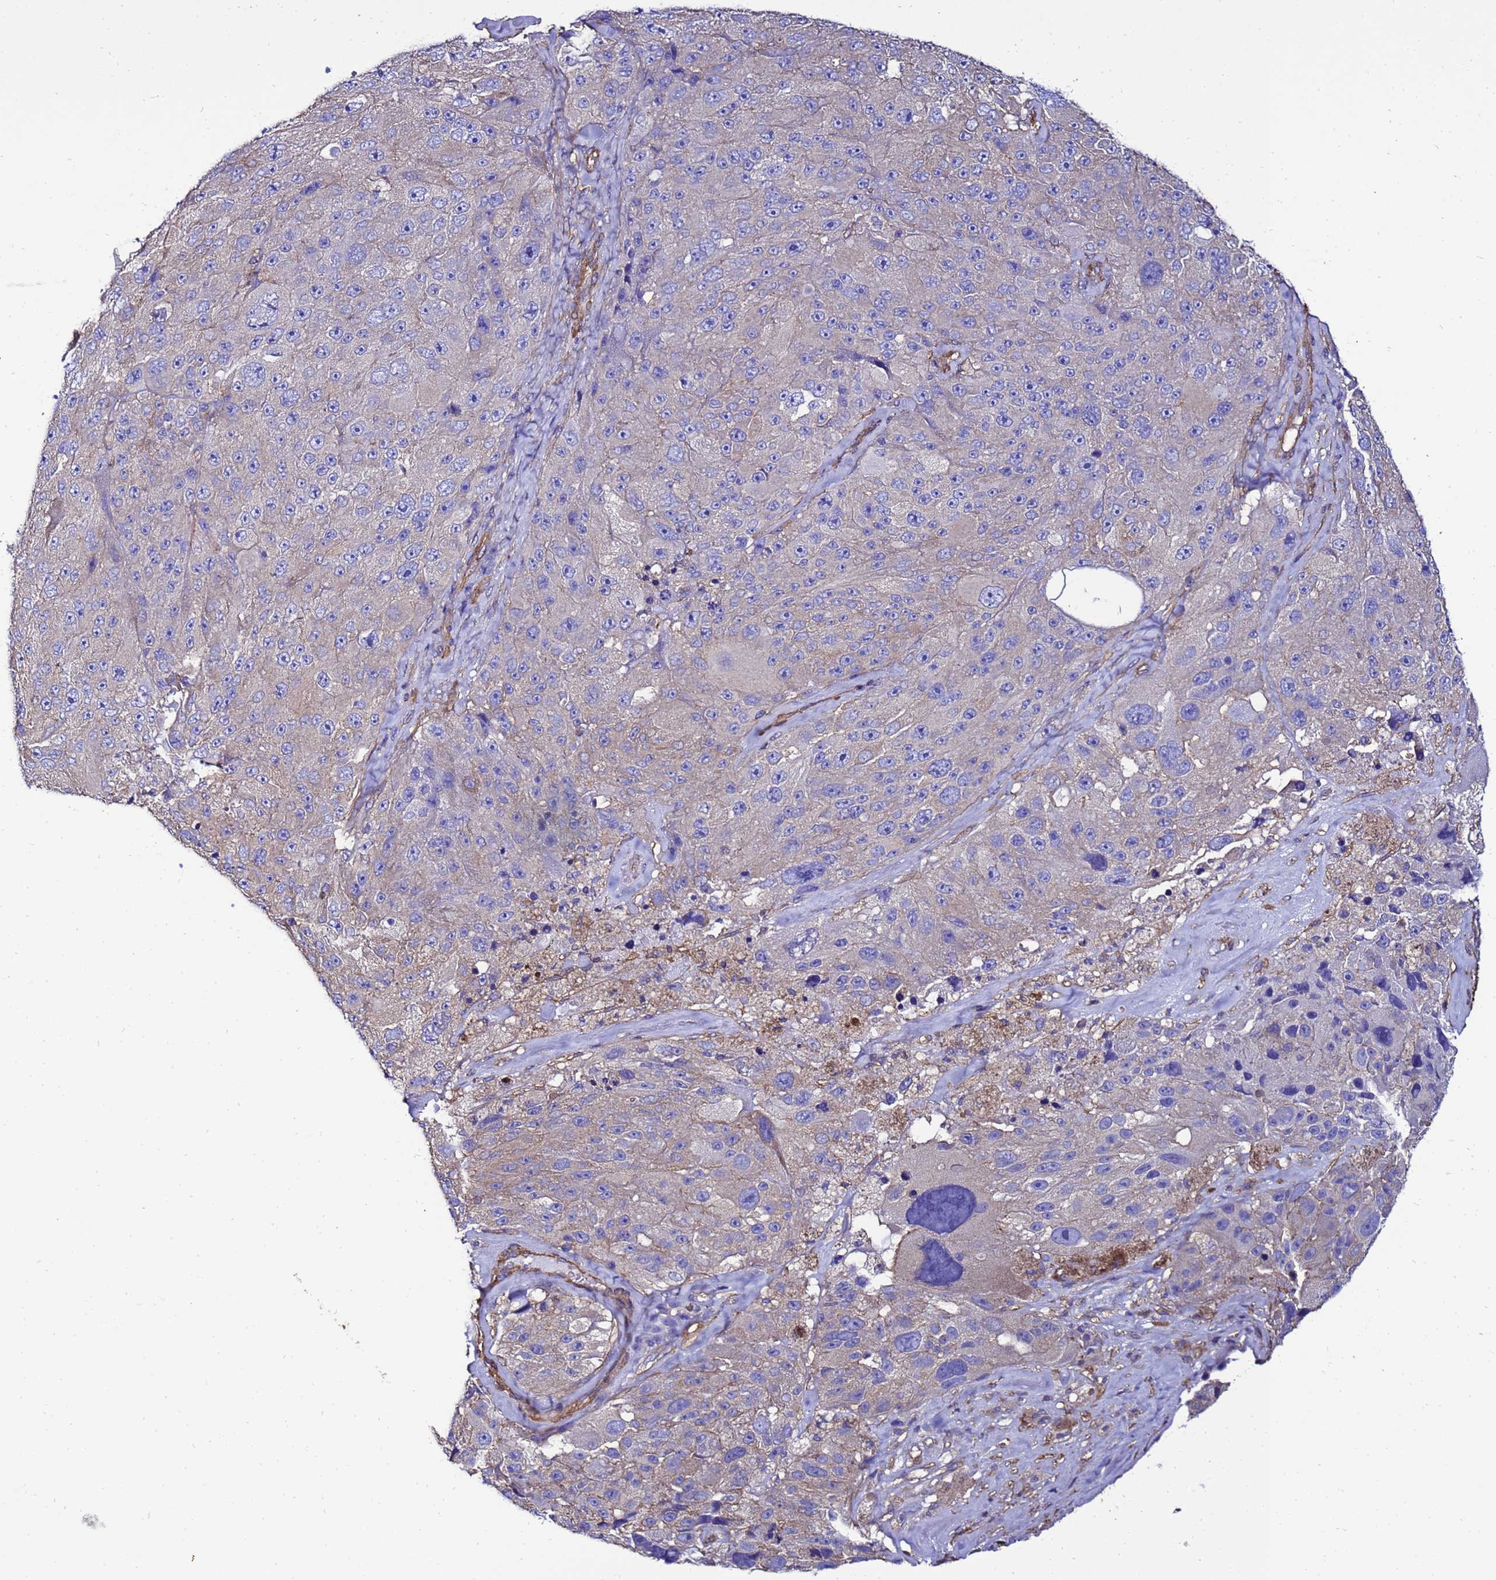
{"staining": {"intensity": "negative", "quantity": "none", "location": "none"}, "tissue": "melanoma", "cell_type": "Tumor cells", "image_type": "cancer", "snomed": [{"axis": "morphology", "description": "Malignant melanoma, Metastatic site"}, {"axis": "topography", "description": "Lymph node"}], "caption": "Immunohistochemical staining of human melanoma shows no significant expression in tumor cells.", "gene": "MYL12A", "patient": {"sex": "male", "age": 62}}